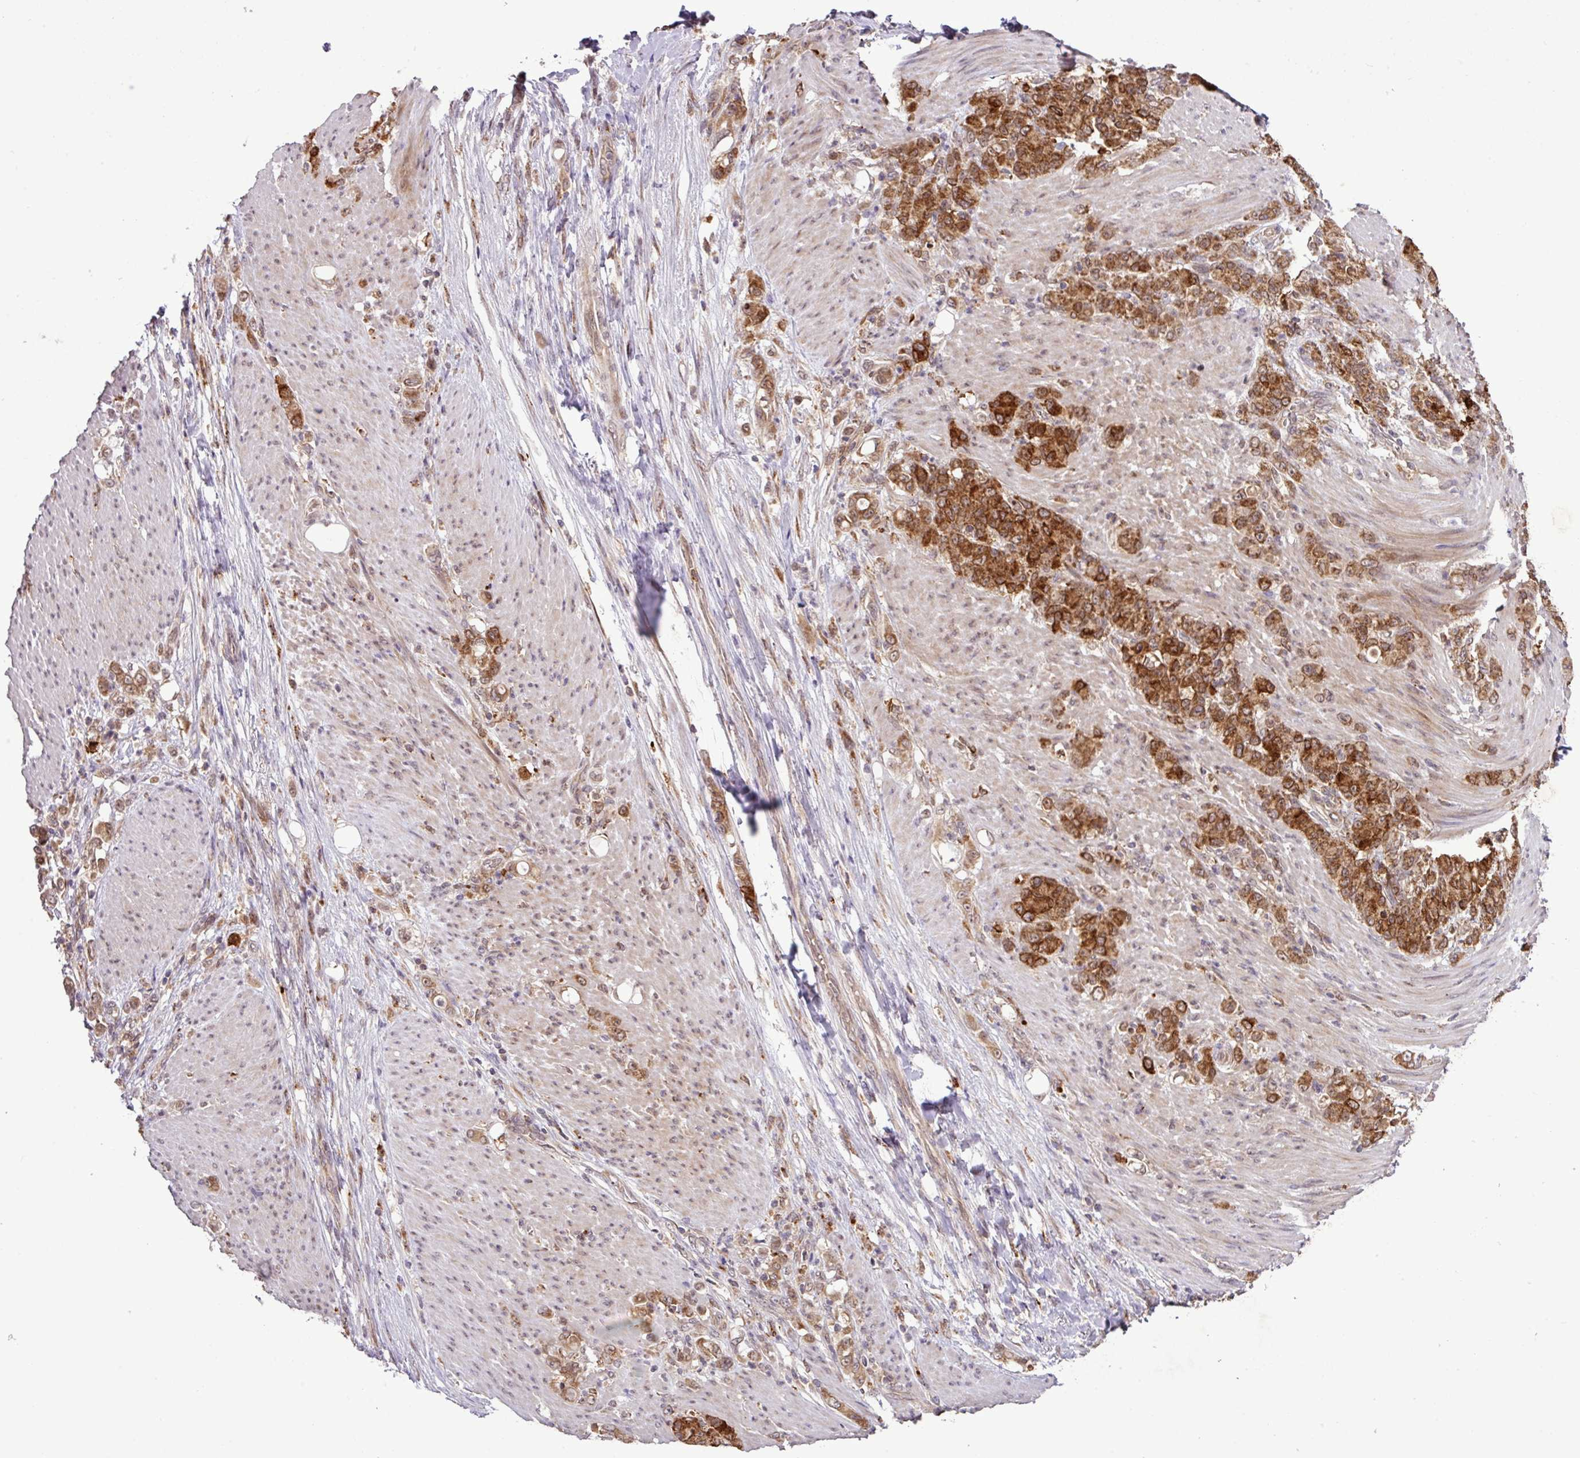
{"staining": {"intensity": "strong", "quantity": ">75%", "location": "cytoplasmic/membranous"}, "tissue": "stomach cancer", "cell_type": "Tumor cells", "image_type": "cancer", "snomed": [{"axis": "morphology", "description": "Adenocarcinoma, NOS"}, {"axis": "topography", "description": "Stomach"}], "caption": "The photomicrograph reveals a brown stain indicating the presence of a protein in the cytoplasmic/membranous of tumor cells in stomach adenocarcinoma.", "gene": "SMCO4", "patient": {"sex": "female", "age": 79}}